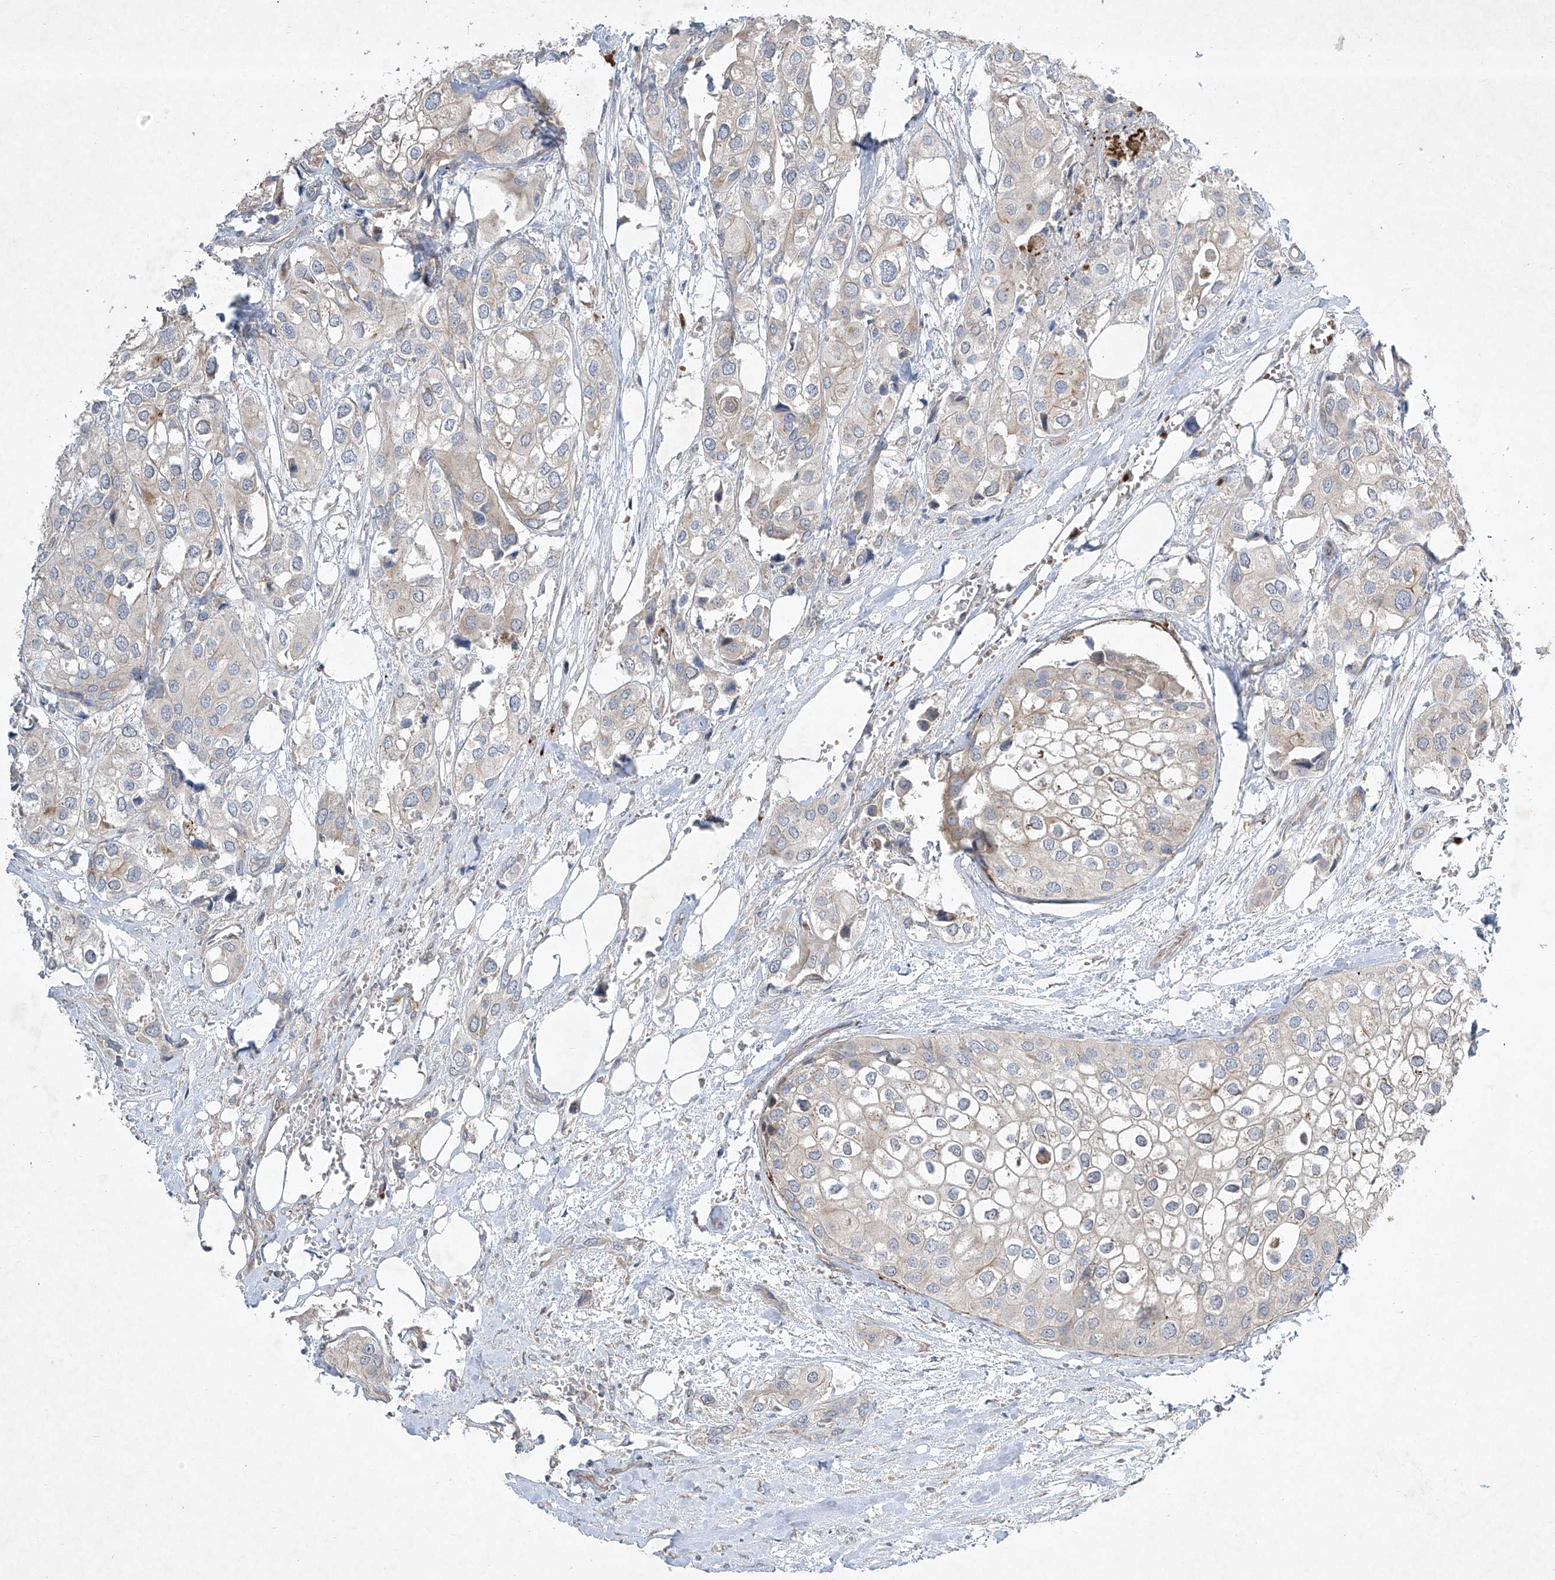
{"staining": {"intensity": "weak", "quantity": "<25%", "location": "cytoplasmic/membranous"}, "tissue": "urothelial cancer", "cell_type": "Tumor cells", "image_type": "cancer", "snomed": [{"axis": "morphology", "description": "Urothelial carcinoma, High grade"}, {"axis": "topography", "description": "Urinary bladder"}], "caption": "An immunohistochemistry micrograph of urothelial cancer is shown. There is no staining in tumor cells of urothelial cancer.", "gene": "TJAP1", "patient": {"sex": "male", "age": 64}}